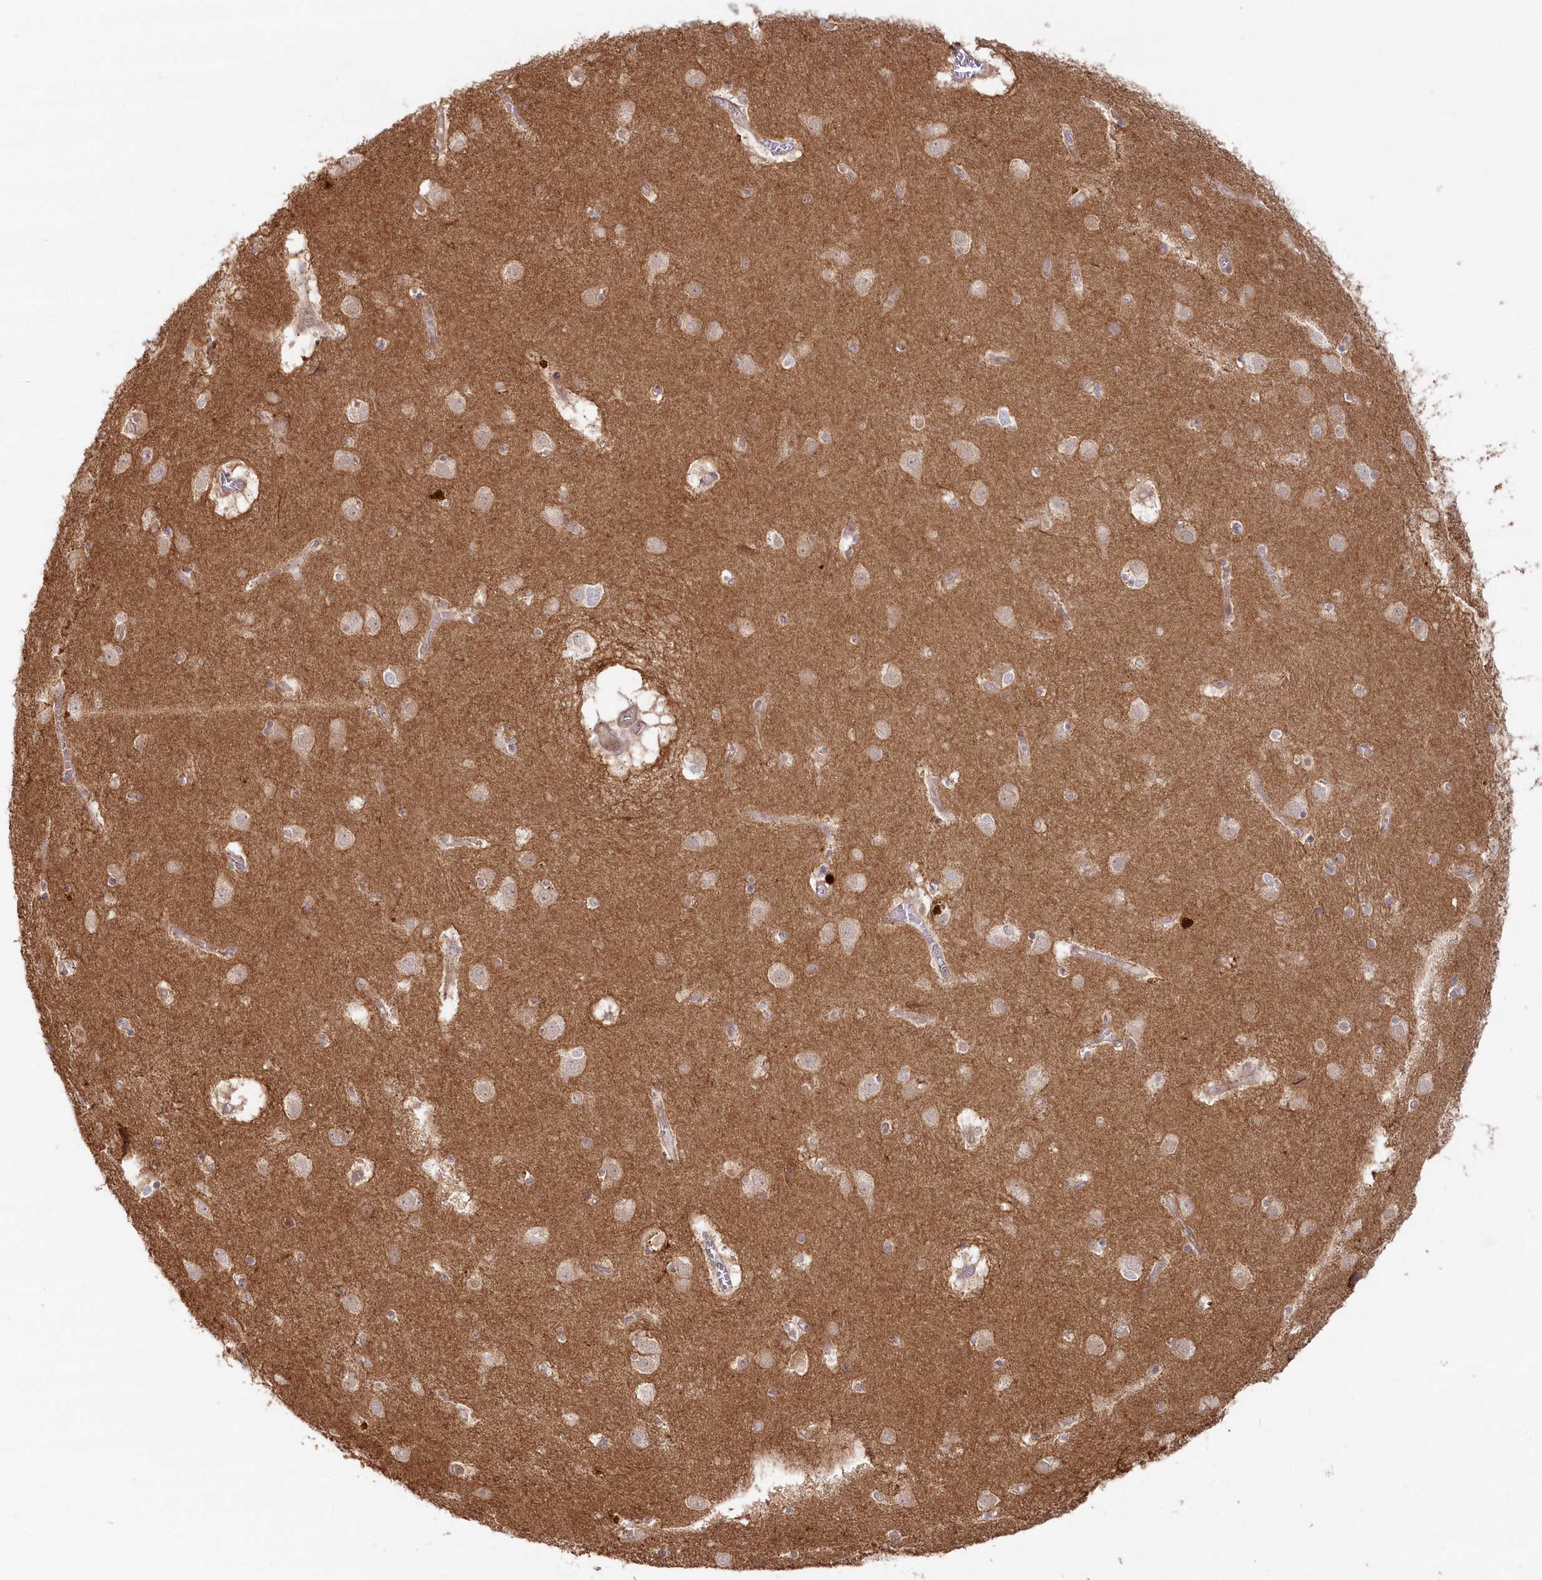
{"staining": {"intensity": "moderate", "quantity": "<25%", "location": "cytoplasmic/membranous"}, "tissue": "caudate", "cell_type": "Glial cells", "image_type": "normal", "snomed": [{"axis": "morphology", "description": "Normal tissue, NOS"}, {"axis": "topography", "description": "Lateral ventricle wall"}], "caption": "Immunohistochemistry of benign caudate reveals low levels of moderate cytoplasmic/membranous staining in about <25% of glial cells. (Brightfield microscopy of DAB IHC at high magnification).", "gene": "GBE1", "patient": {"sex": "male", "age": 70}}